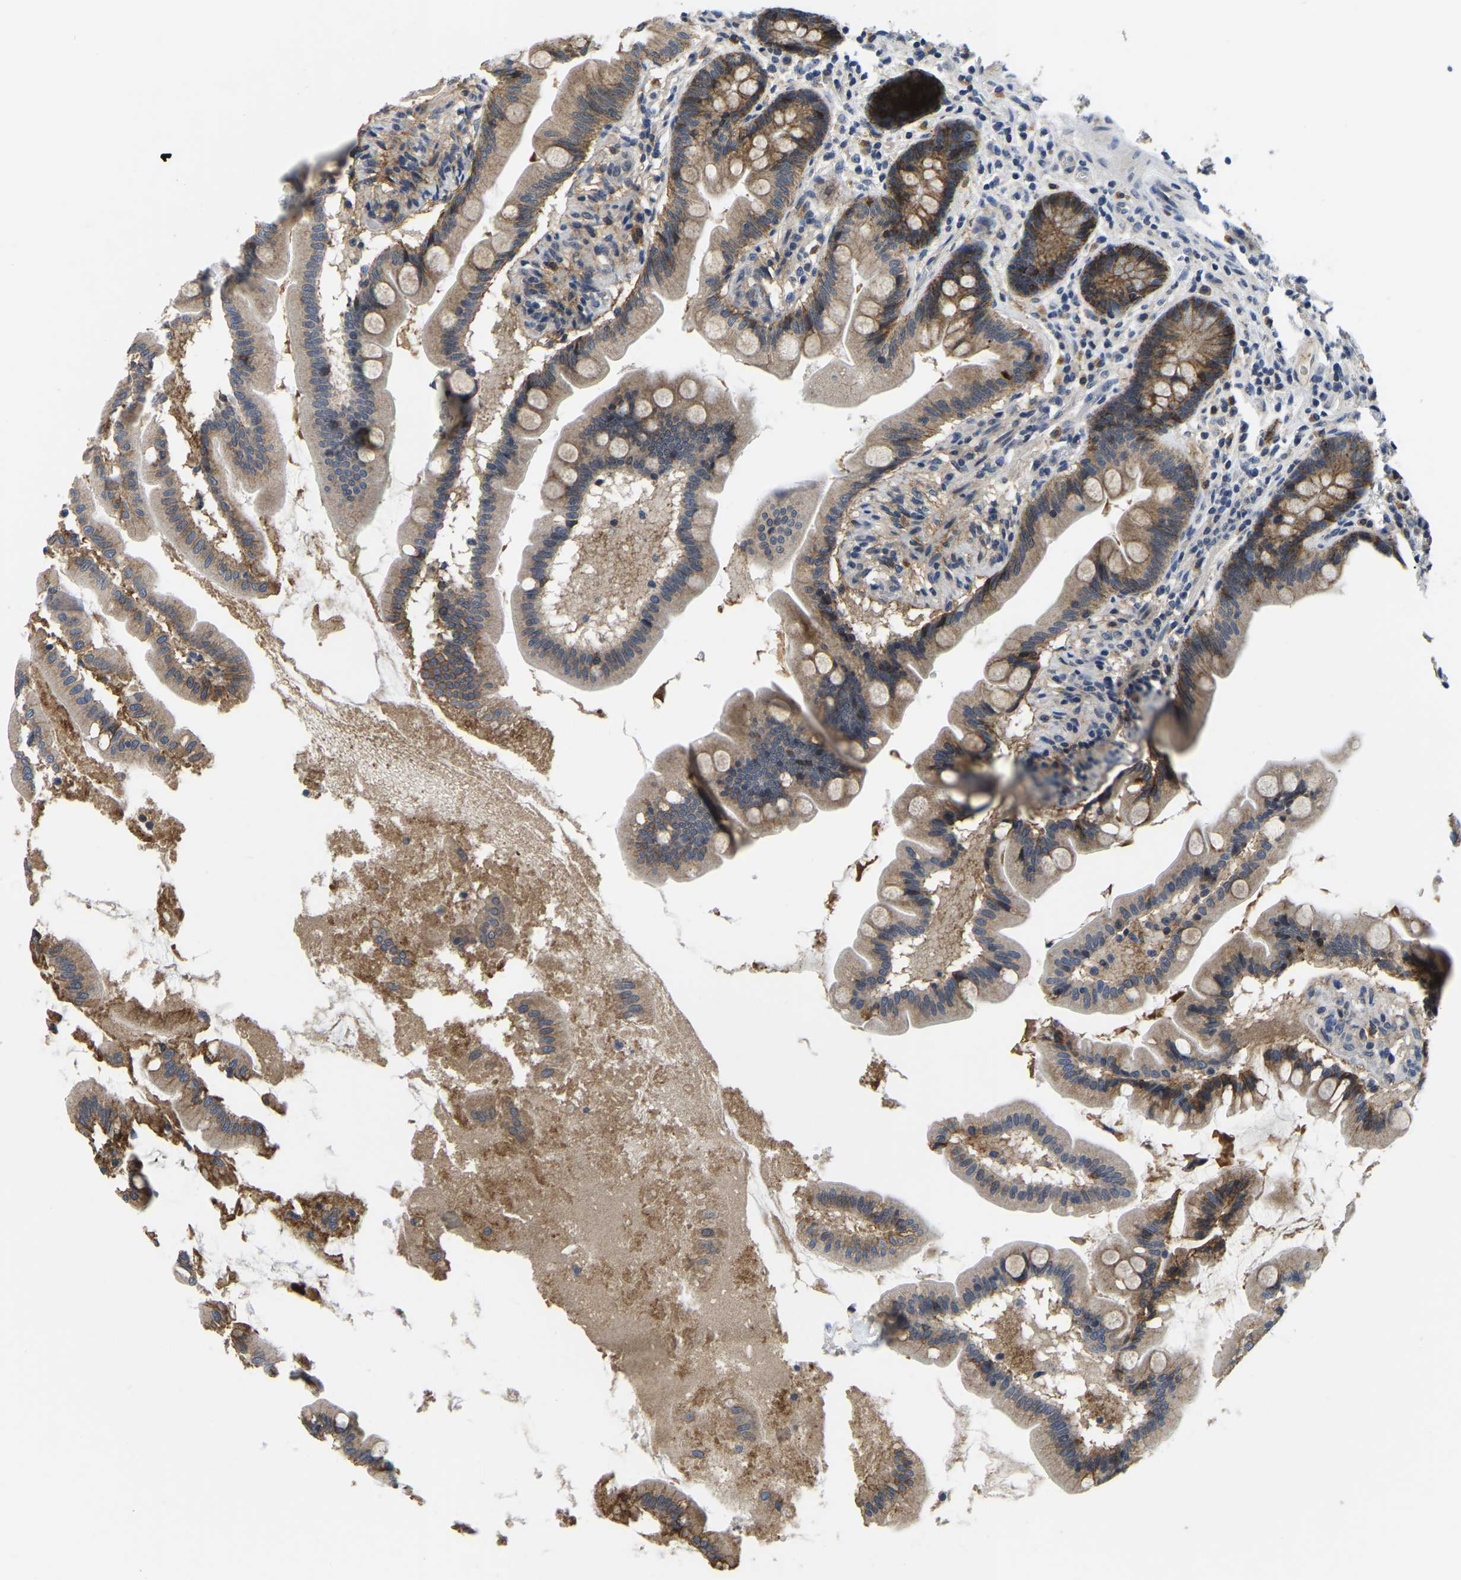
{"staining": {"intensity": "moderate", "quantity": ">75%", "location": "cytoplasmic/membranous"}, "tissue": "small intestine", "cell_type": "Glandular cells", "image_type": "normal", "snomed": [{"axis": "morphology", "description": "Normal tissue, NOS"}, {"axis": "topography", "description": "Small intestine"}], "caption": "IHC of benign human small intestine exhibits medium levels of moderate cytoplasmic/membranous staining in approximately >75% of glandular cells.", "gene": "ITGA2", "patient": {"sex": "female", "age": 56}}